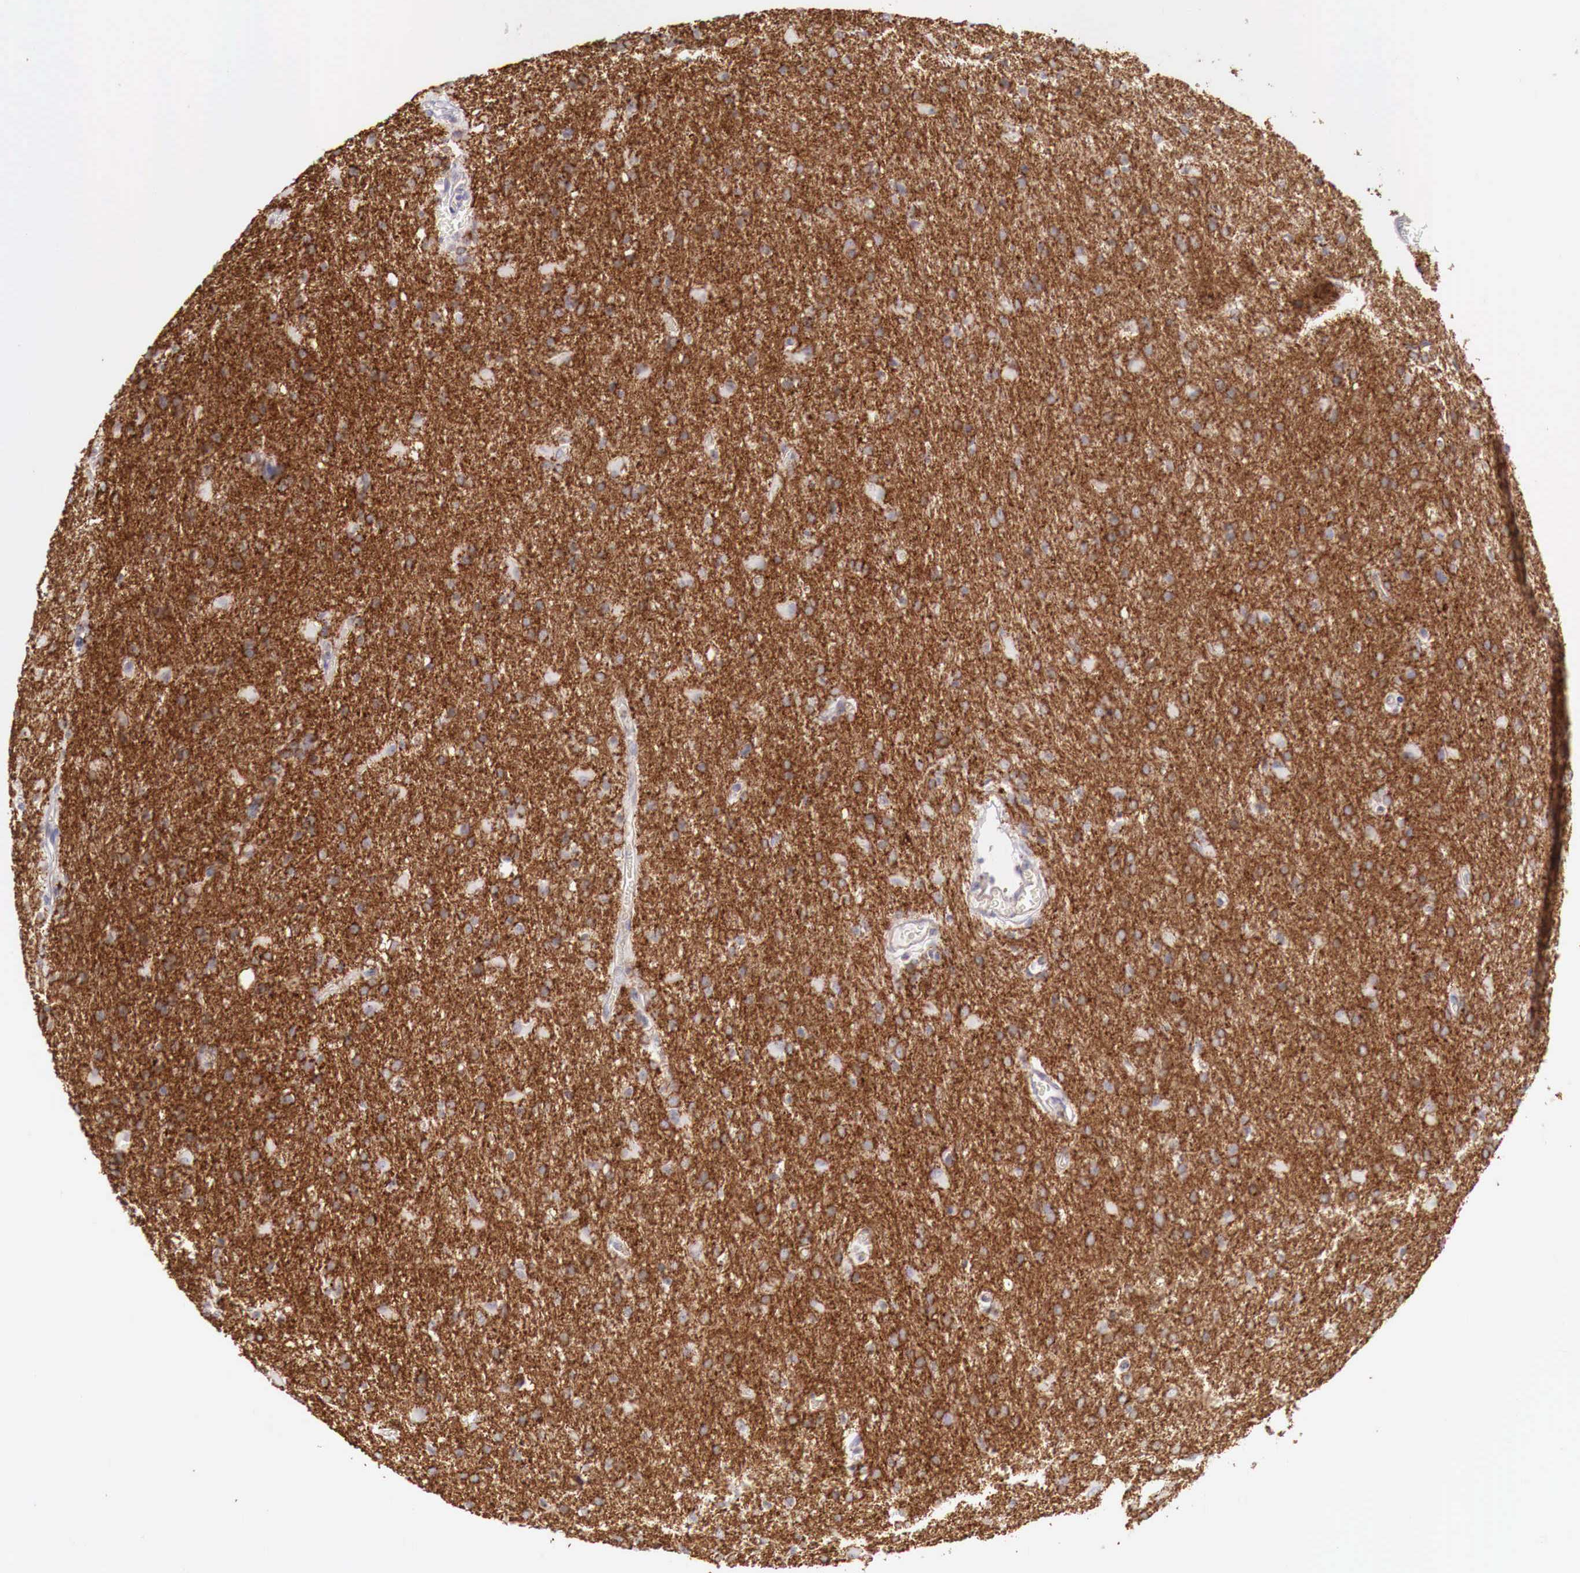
{"staining": {"intensity": "strong", "quantity": ">75%", "location": "cytoplasmic/membranous"}, "tissue": "glioma", "cell_type": "Tumor cells", "image_type": "cancer", "snomed": [{"axis": "morphology", "description": "Glioma, malignant, High grade"}, {"axis": "topography", "description": "Brain"}], "caption": "Malignant glioma (high-grade) was stained to show a protein in brown. There is high levels of strong cytoplasmic/membranous staining in approximately >75% of tumor cells.", "gene": "TRIM13", "patient": {"sex": "male", "age": 68}}